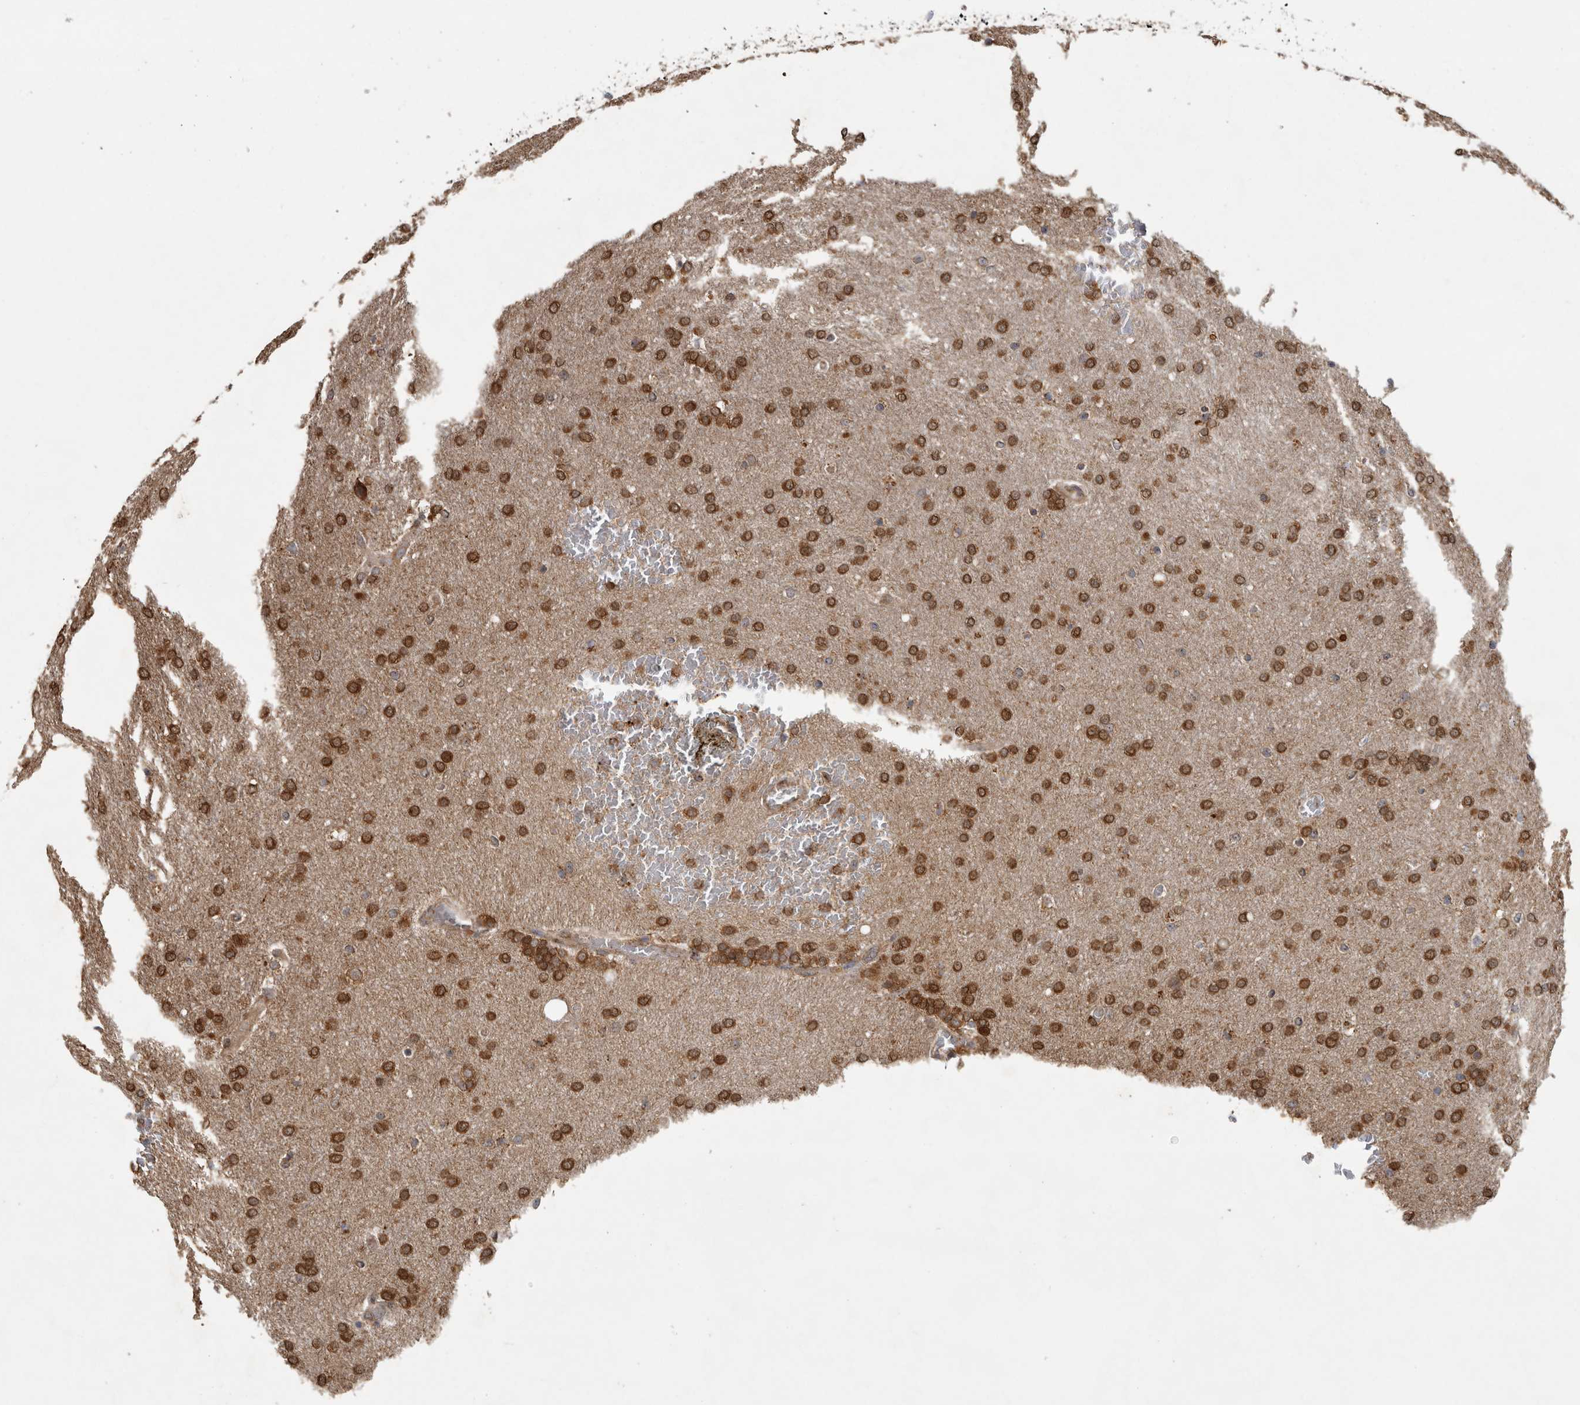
{"staining": {"intensity": "strong", "quantity": ">75%", "location": "cytoplasmic/membranous"}, "tissue": "glioma", "cell_type": "Tumor cells", "image_type": "cancer", "snomed": [{"axis": "morphology", "description": "Glioma, malignant, Low grade"}, {"axis": "topography", "description": "Brain"}], "caption": "Protein staining shows strong cytoplasmic/membranous expression in approximately >75% of tumor cells in glioma. (Brightfield microscopy of DAB IHC at high magnification).", "gene": "ATXN2", "patient": {"sex": "female", "age": 37}}